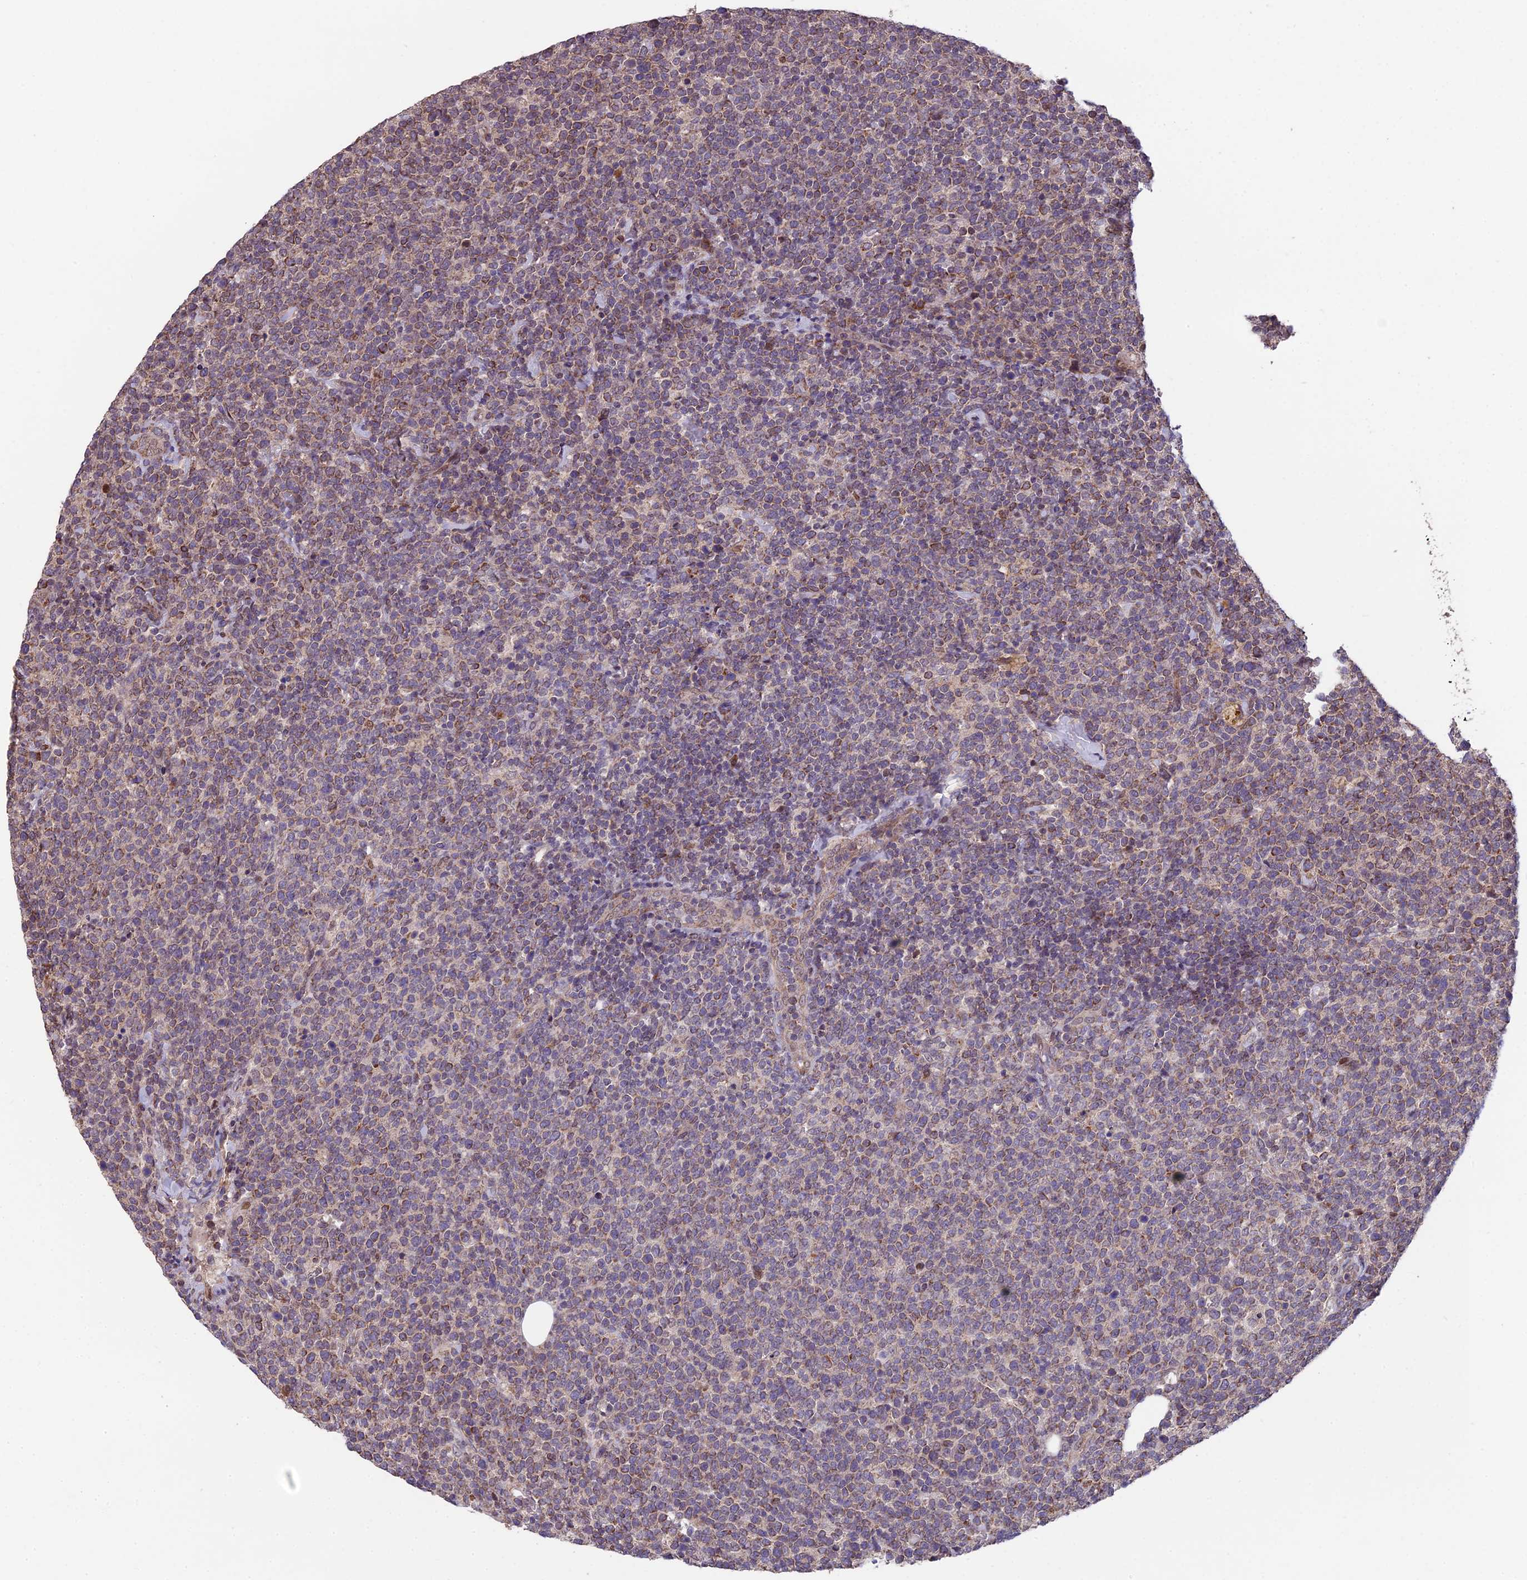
{"staining": {"intensity": "moderate", "quantity": "25%-75%", "location": "cytoplasmic/membranous"}, "tissue": "lymphoma", "cell_type": "Tumor cells", "image_type": "cancer", "snomed": [{"axis": "morphology", "description": "Malignant lymphoma, non-Hodgkin's type, High grade"}, {"axis": "topography", "description": "Lymph node"}], "caption": "A photomicrograph of lymphoma stained for a protein reveals moderate cytoplasmic/membranous brown staining in tumor cells. (Stains: DAB (3,3'-diaminobenzidine) in brown, nuclei in blue, Microscopy: brightfield microscopy at high magnification).", "gene": "CYP2R1", "patient": {"sex": "male", "age": 61}}